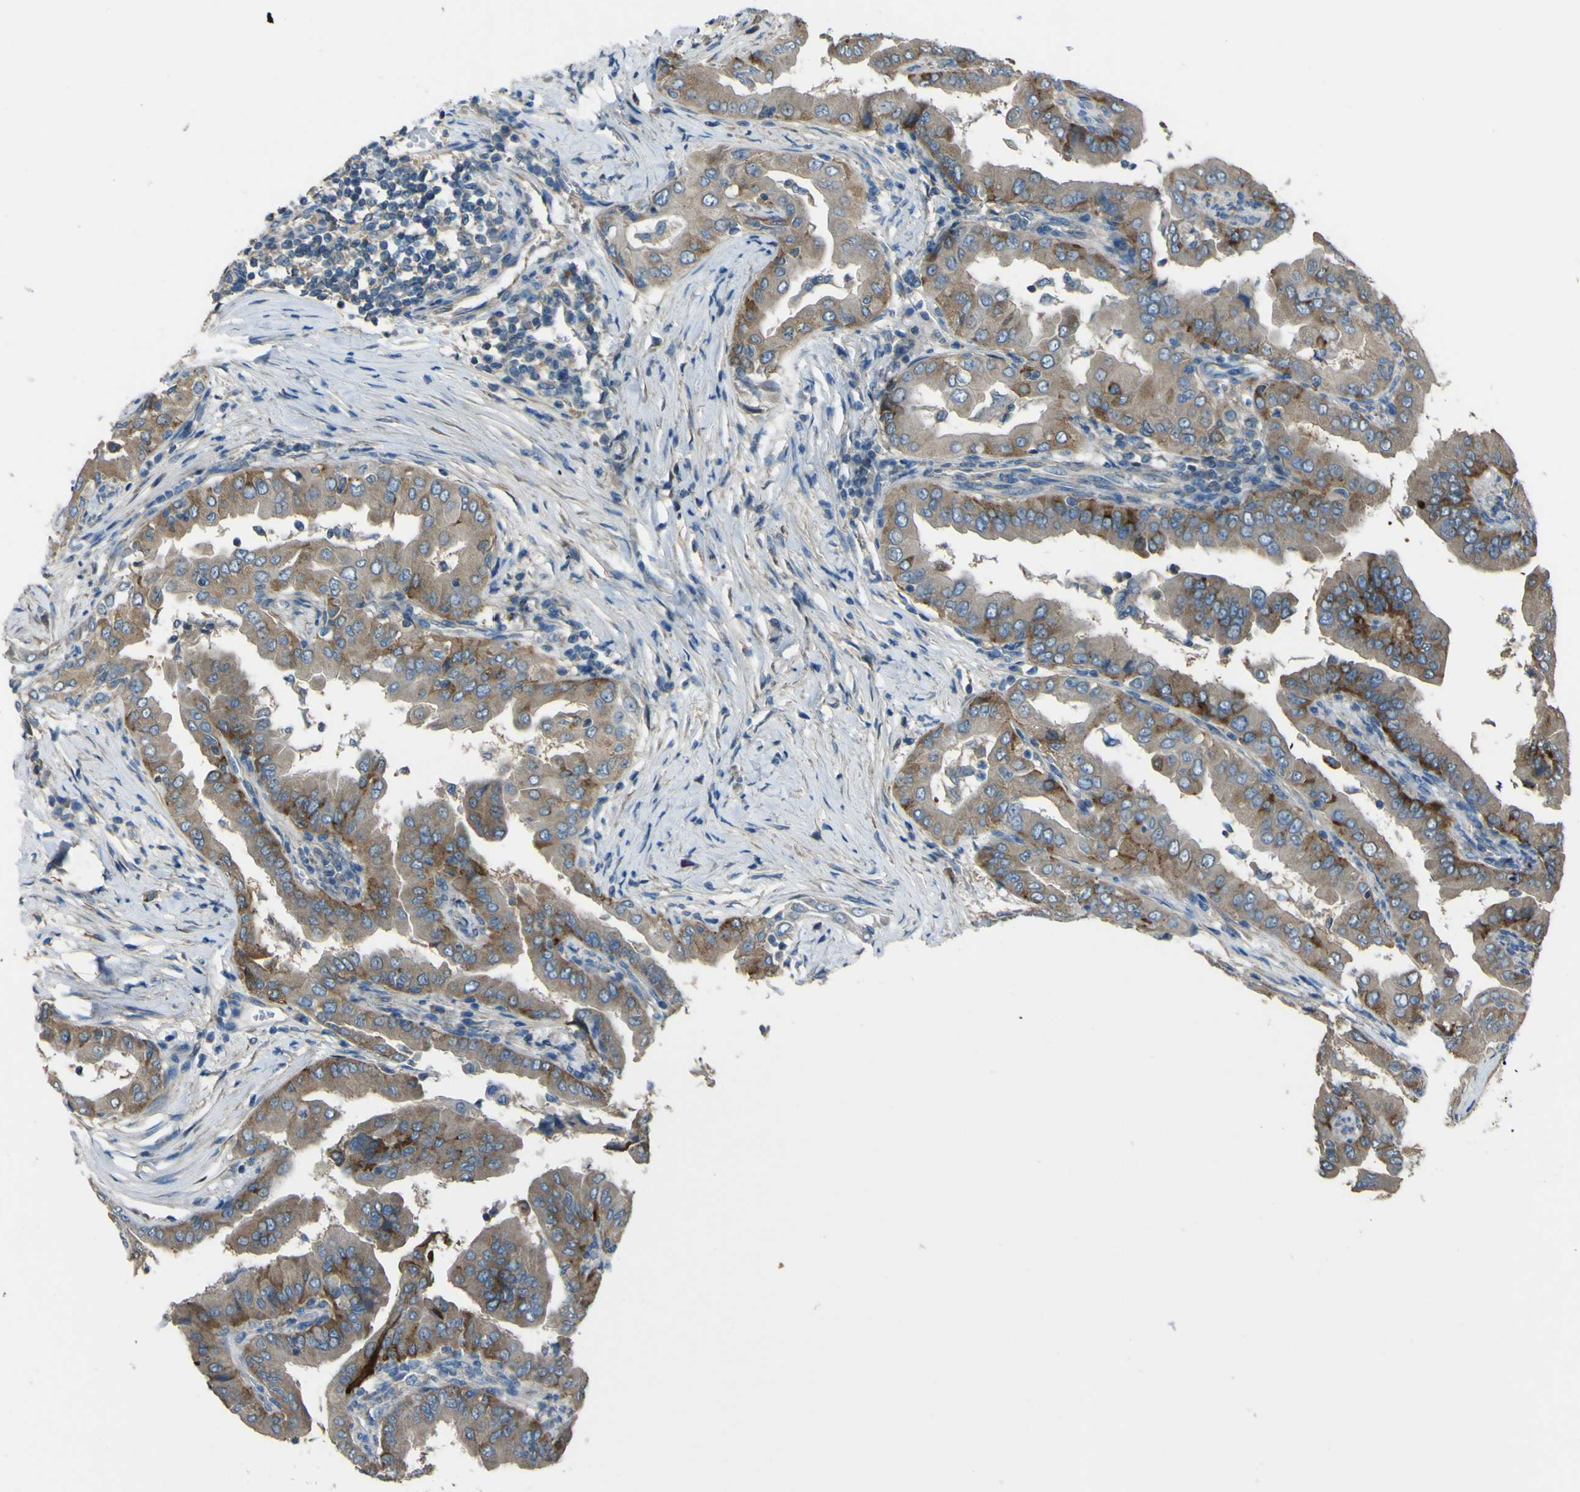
{"staining": {"intensity": "strong", "quantity": "<25%", "location": "cytoplasmic/membranous"}, "tissue": "thyroid cancer", "cell_type": "Tumor cells", "image_type": "cancer", "snomed": [{"axis": "morphology", "description": "Papillary adenocarcinoma, NOS"}, {"axis": "topography", "description": "Thyroid gland"}], "caption": "Protein positivity by immunohistochemistry (IHC) reveals strong cytoplasmic/membranous positivity in approximately <25% of tumor cells in thyroid cancer.", "gene": "NAALADL2", "patient": {"sex": "male", "age": 33}}